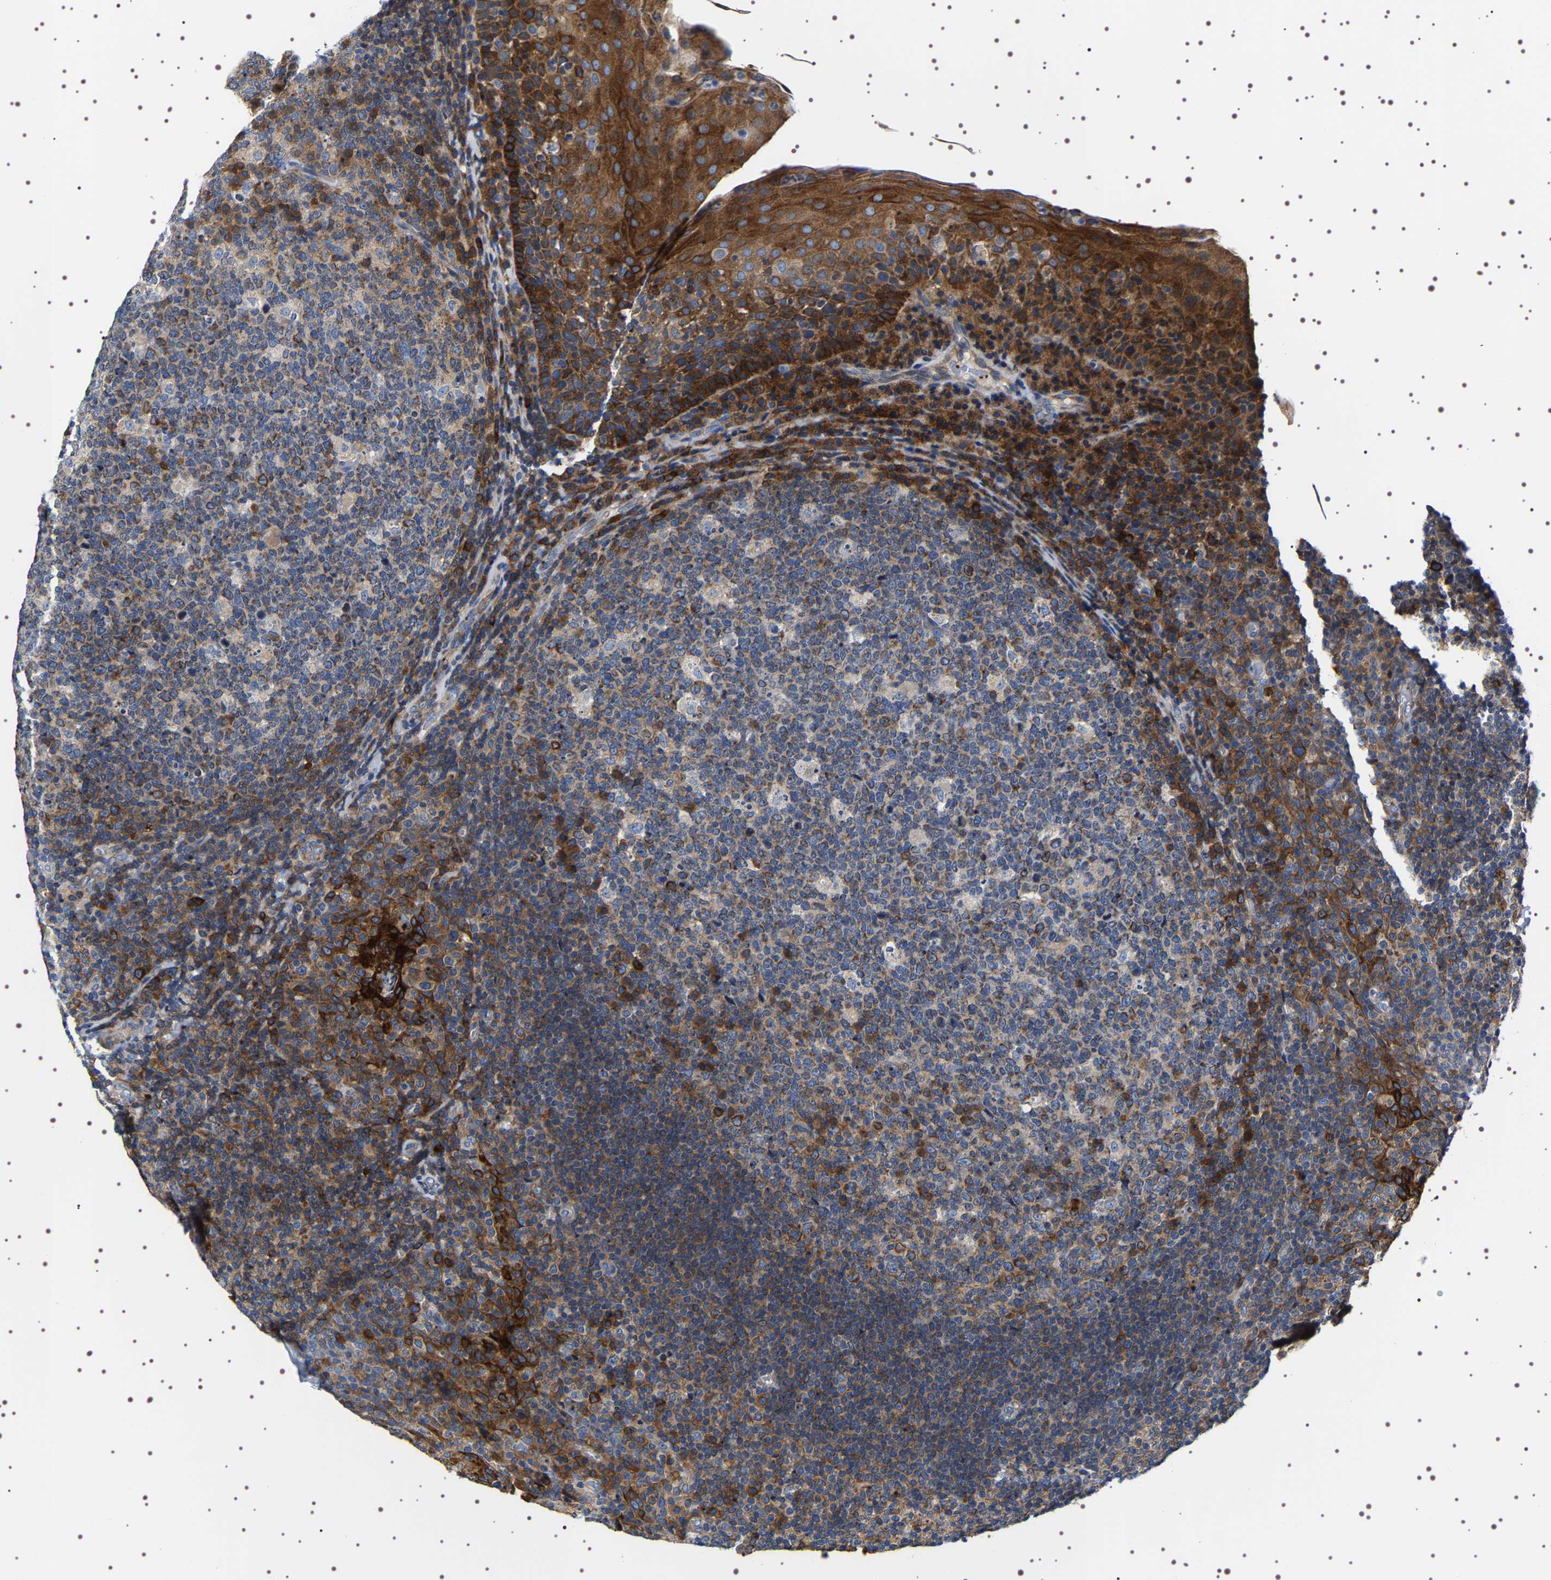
{"staining": {"intensity": "moderate", "quantity": "25%-75%", "location": "cytoplasmic/membranous"}, "tissue": "tonsil", "cell_type": "Germinal center cells", "image_type": "normal", "snomed": [{"axis": "morphology", "description": "Normal tissue, NOS"}, {"axis": "topography", "description": "Tonsil"}], "caption": "About 25%-75% of germinal center cells in normal human tonsil demonstrate moderate cytoplasmic/membranous protein positivity as visualized by brown immunohistochemical staining.", "gene": "SQLE", "patient": {"sex": "male", "age": 17}}